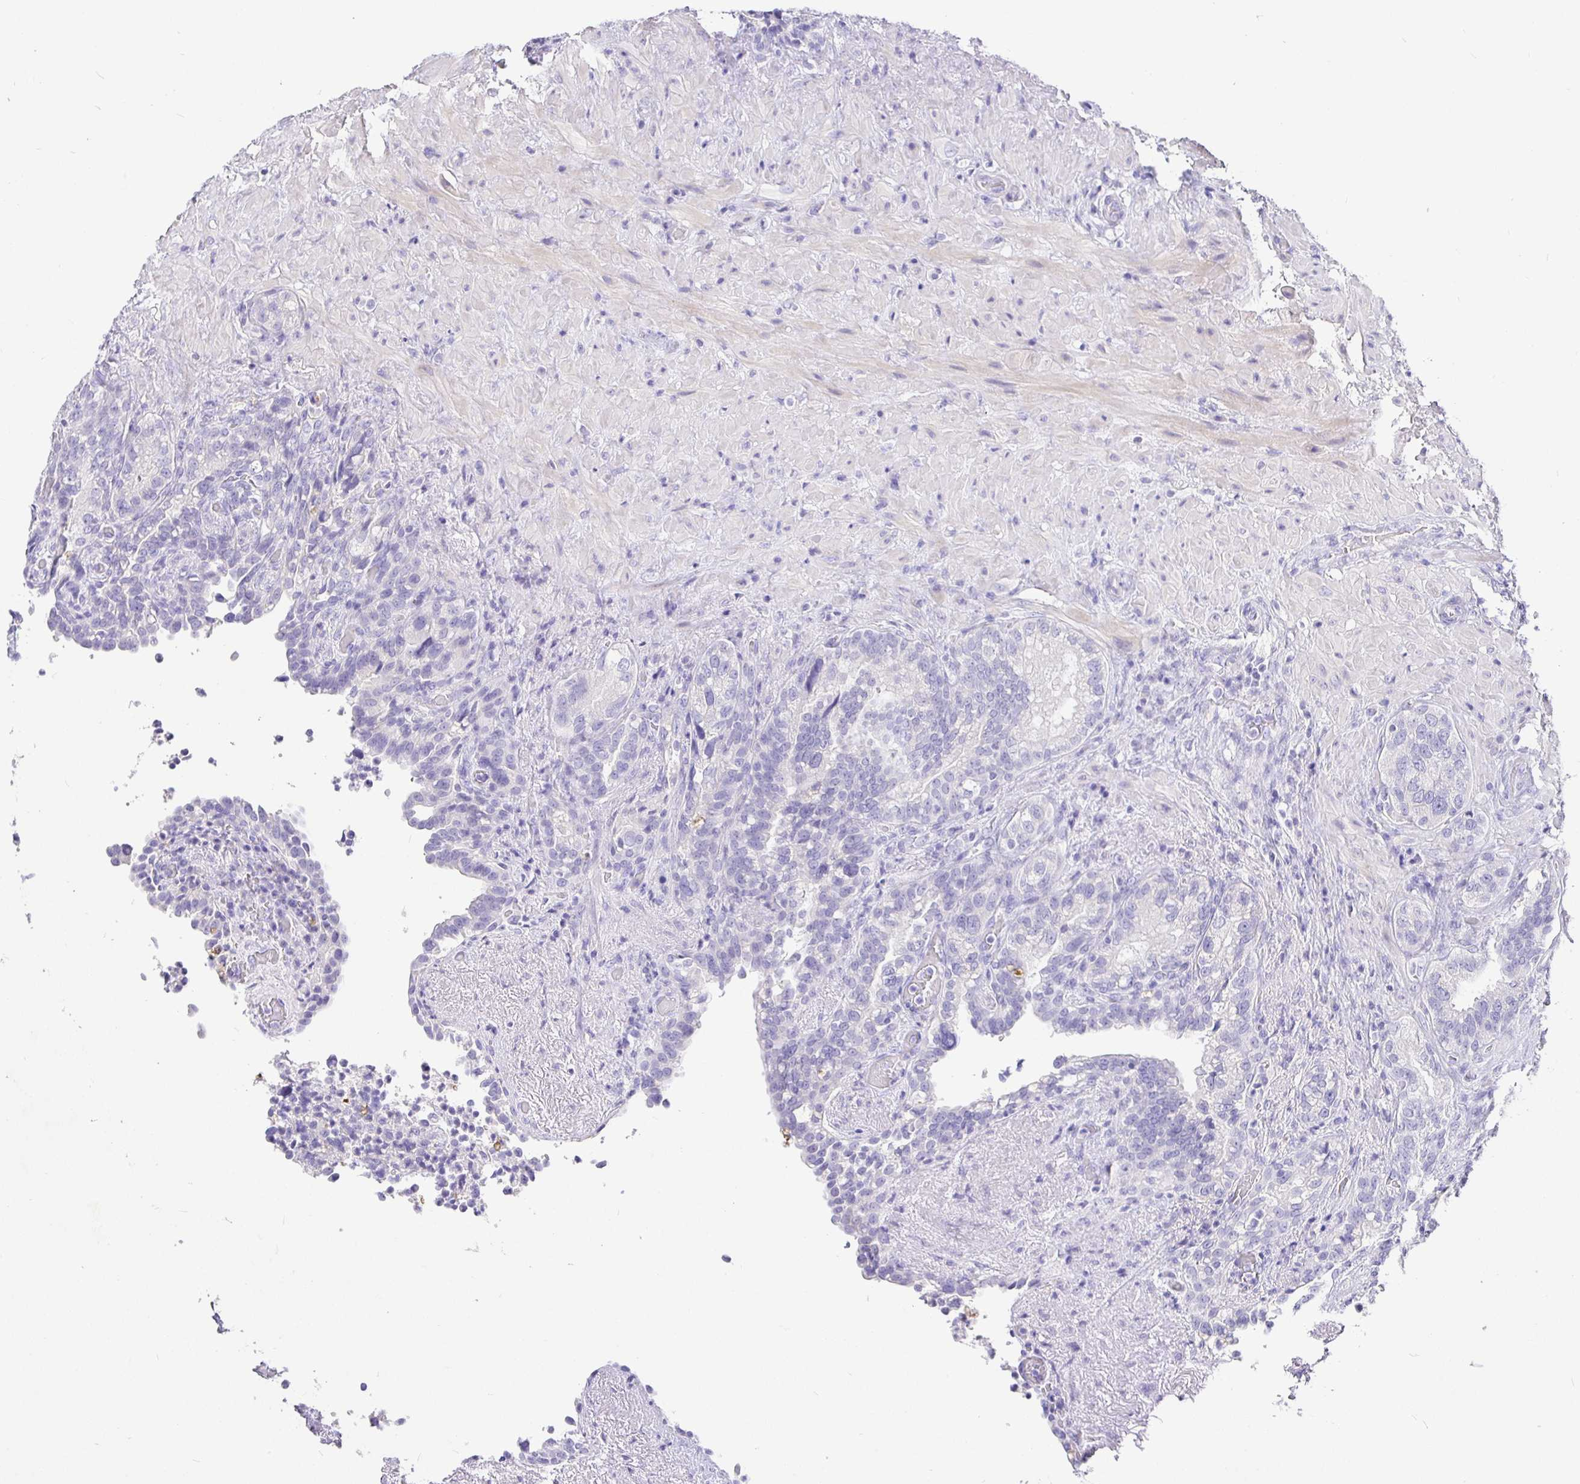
{"staining": {"intensity": "negative", "quantity": "none", "location": "none"}, "tissue": "seminal vesicle", "cell_type": "Glandular cells", "image_type": "normal", "snomed": [{"axis": "morphology", "description": "Normal tissue, NOS"}, {"axis": "topography", "description": "Seminal veicle"}], "caption": "This micrograph is of normal seminal vesicle stained with immunohistochemistry (IHC) to label a protein in brown with the nuclei are counter-stained blue. There is no positivity in glandular cells.", "gene": "TPTE", "patient": {"sex": "male", "age": 68}}